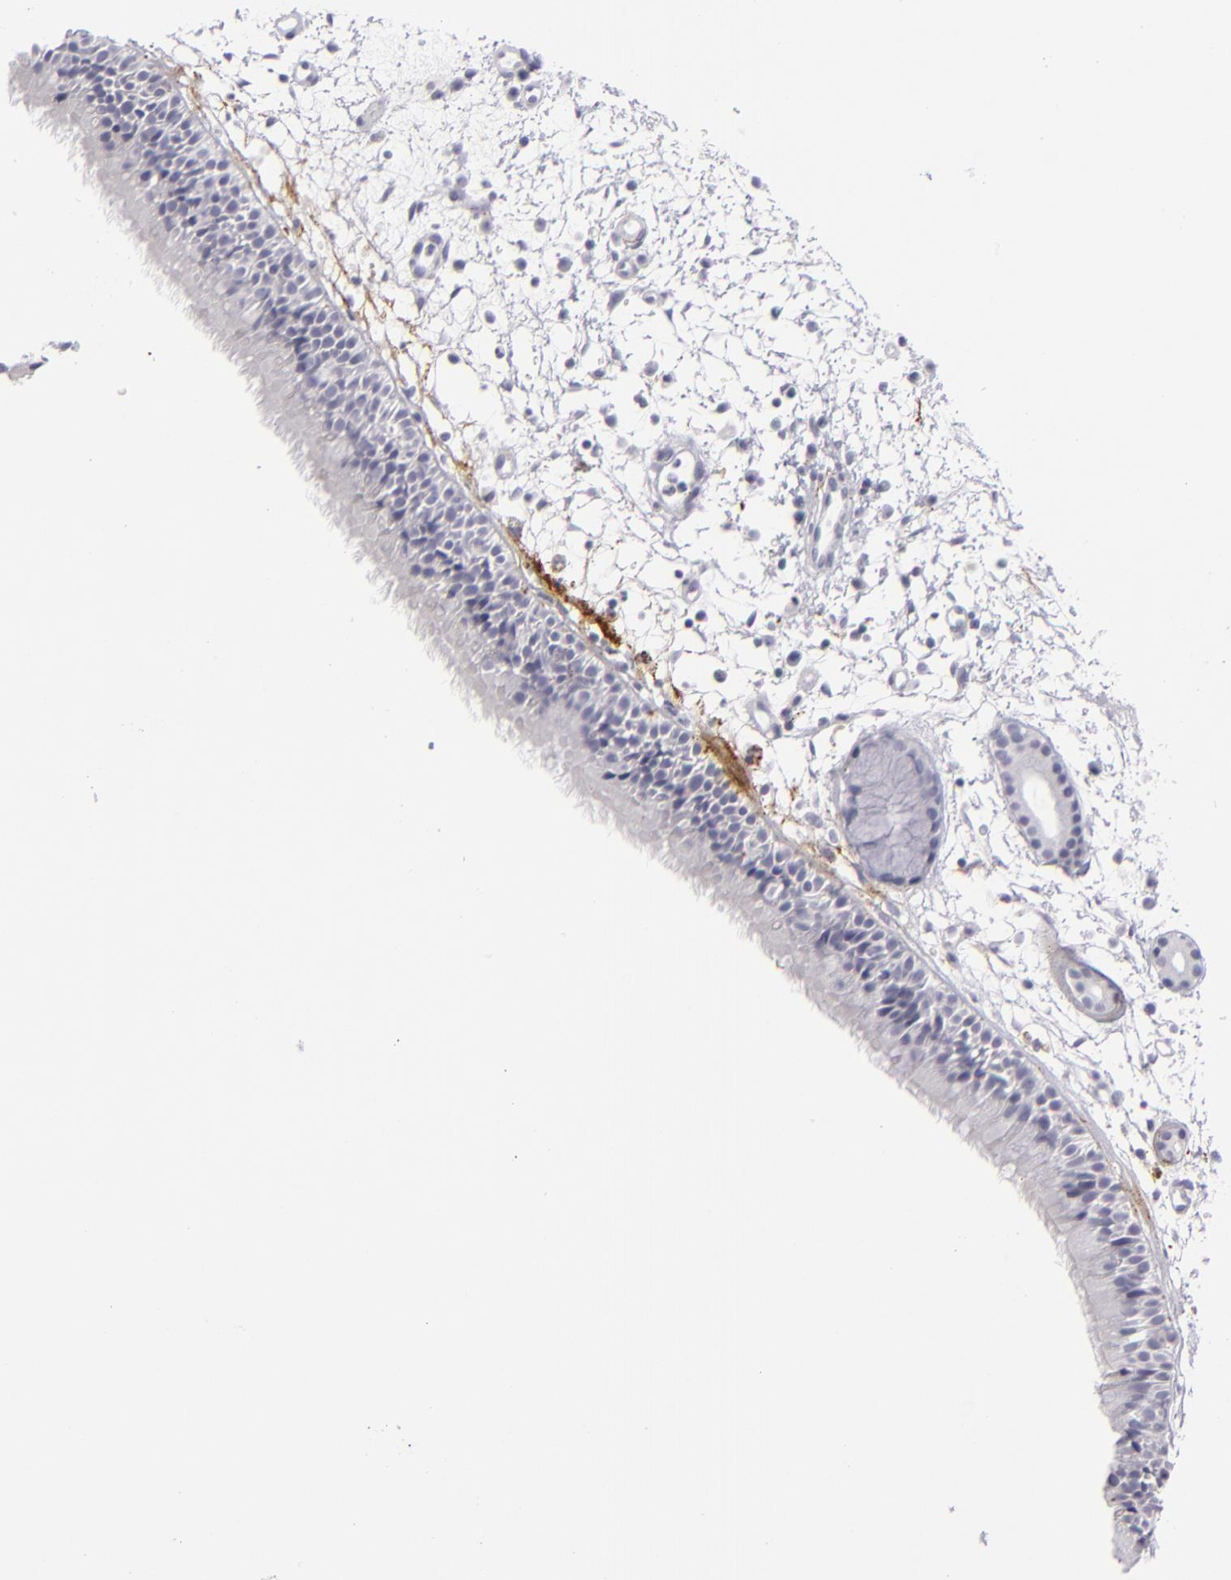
{"staining": {"intensity": "negative", "quantity": "none", "location": "none"}, "tissue": "nasopharynx", "cell_type": "Respiratory epithelial cells", "image_type": "normal", "snomed": [{"axis": "morphology", "description": "Normal tissue, NOS"}, {"axis": "morphology", "description": "Inflammation, NOS"}, {"axis": "morphology", "description": "Malignant melanoma, Metastatic site"}, {"axis": "topography", "description": "Nasopharynx"}], "caption": "This is an IHC image of normal human nasopharynx. There is no staining in respiratory epithelial cells.", "gene": "C9", "patient": {"sex": "female", "age": 55}}